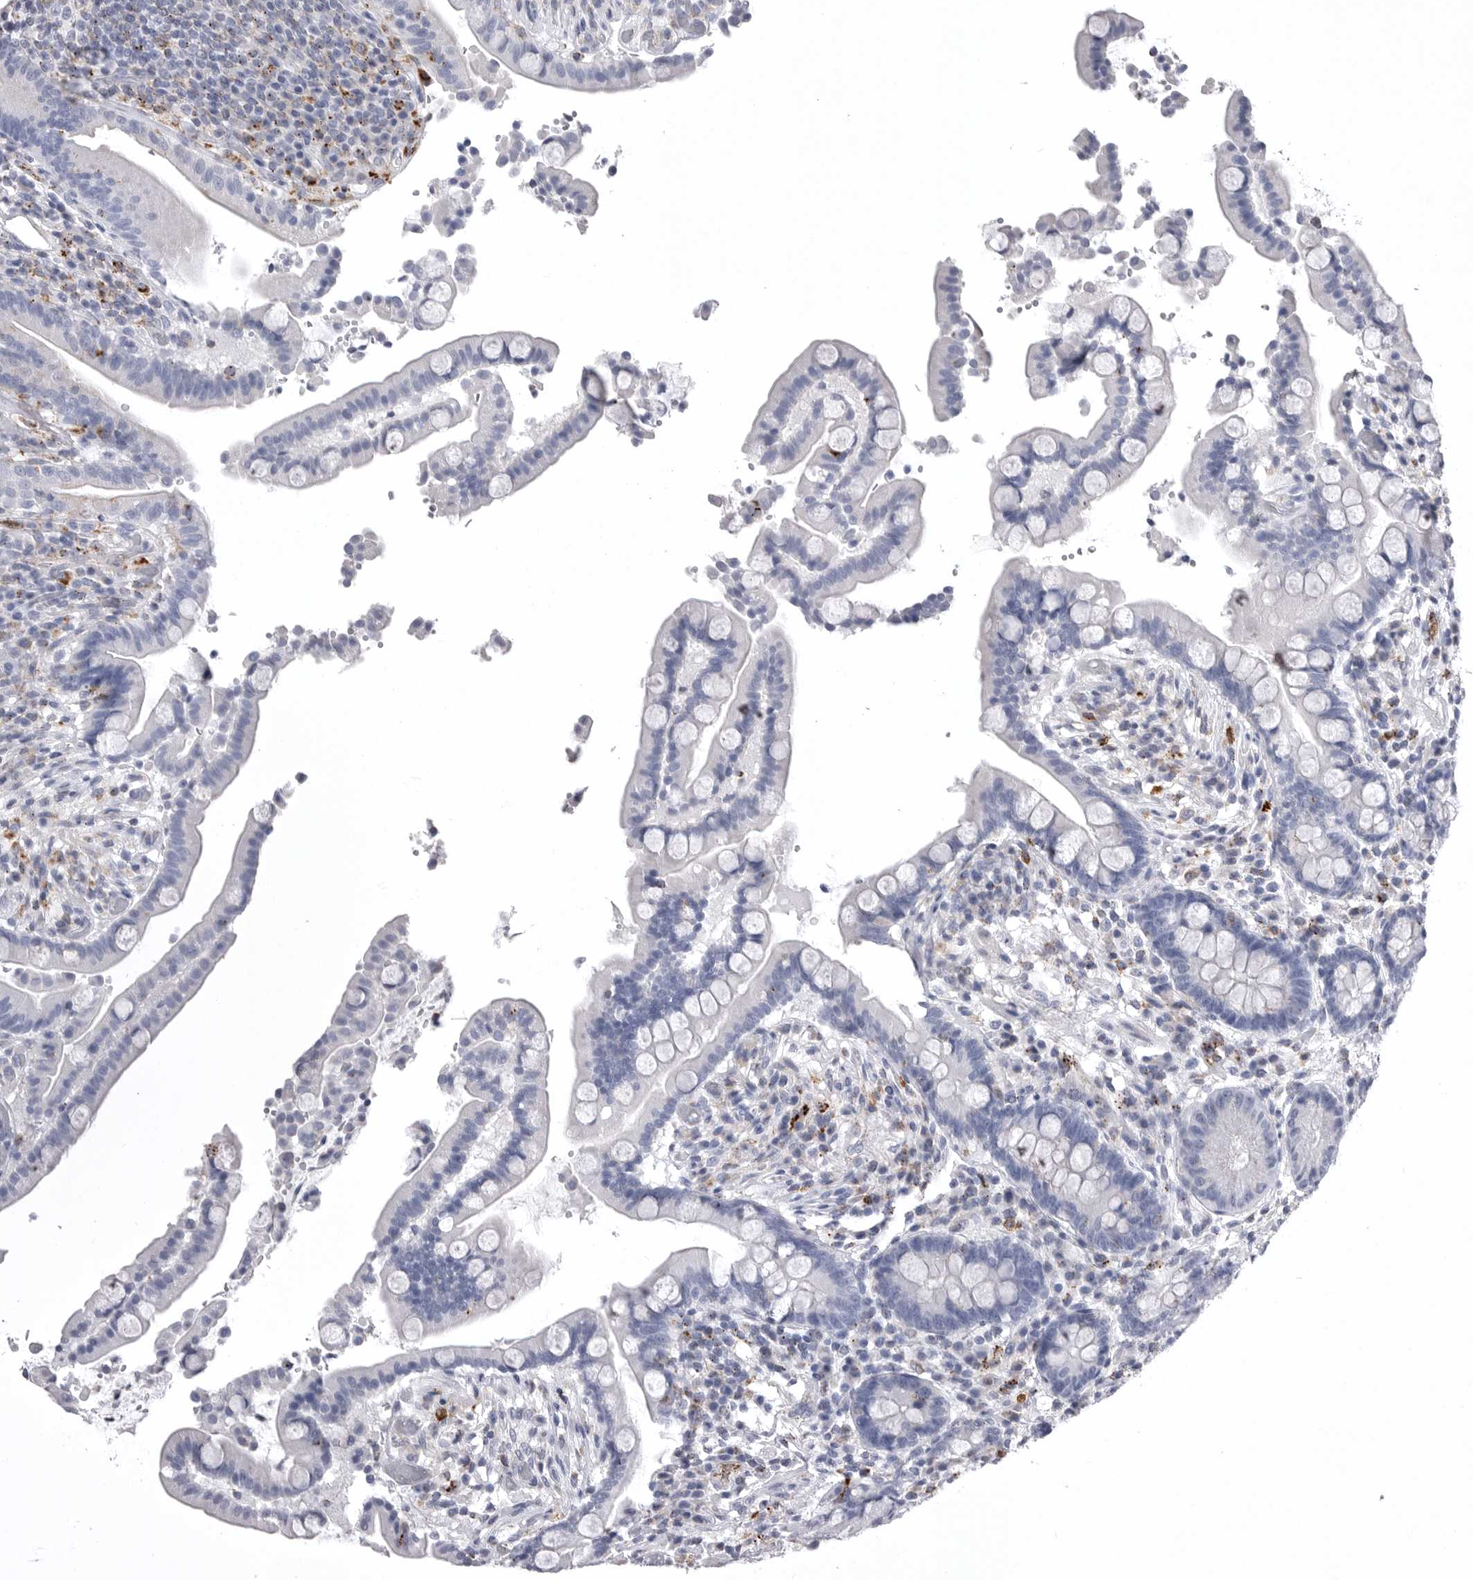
{"staining": {"intensity": "negative", "quantity": "none", "location": "none"}, "tissue": "colon", "cell_type": "Endothelial cells", "image_type": "normal", "snomed": [{"axis": "morphology", "description": "Normal tissue, NOS"}, {"axis": "topography", "description": "Colon"}], "caption": "The histopathology image displays no significant expression in endothelial cells of colon. The staining is performed using DAB (3,3'-diaminobenzidine) brown chromogen with nuclei counter-stained in using hematoxylin.", "gene": "PSPN", "patient": {"sex": "male", "age": 73}}